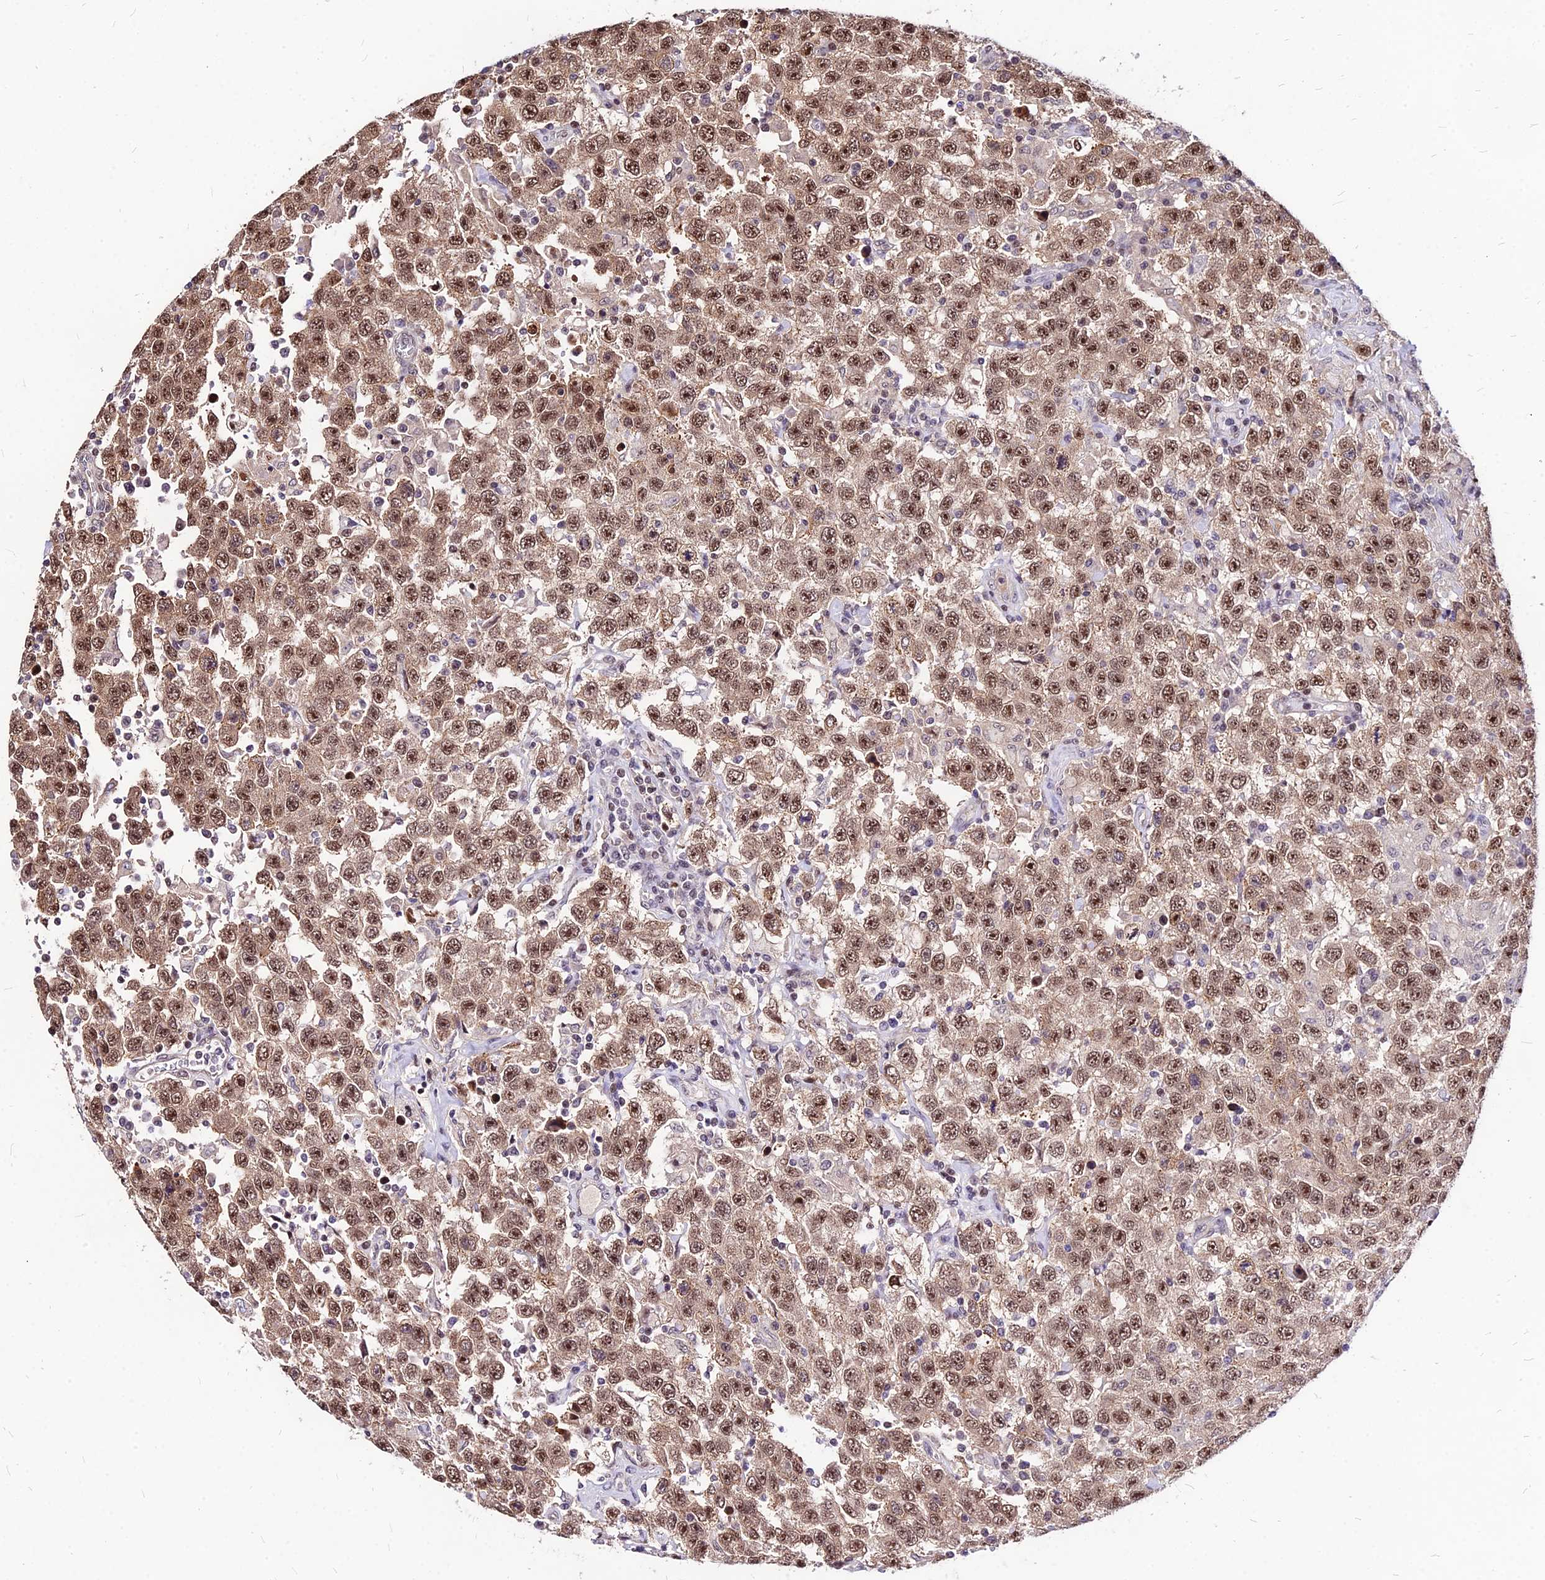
{"staining": {"intensity": "moderate", "quantity": ">75%", "location": "cytoplasmic/membranous,nuclear"}, "tissue": "testis cancer", "cell_type": "Tumor cells", "image_type": "cancer", "snomed": [{"axis": "morphology", "description": "Seminoma, NOS"}, {"axis": "topography", "description": "Testis"}], "caption": "A medium amount of moderate cytoplasmic/membranous and nuclear positivity is appreciated in about >75% of tumor cells in testis cancer tissue.", "gene": "DDX55", "patient": {"sex": "male", "age": 41}}